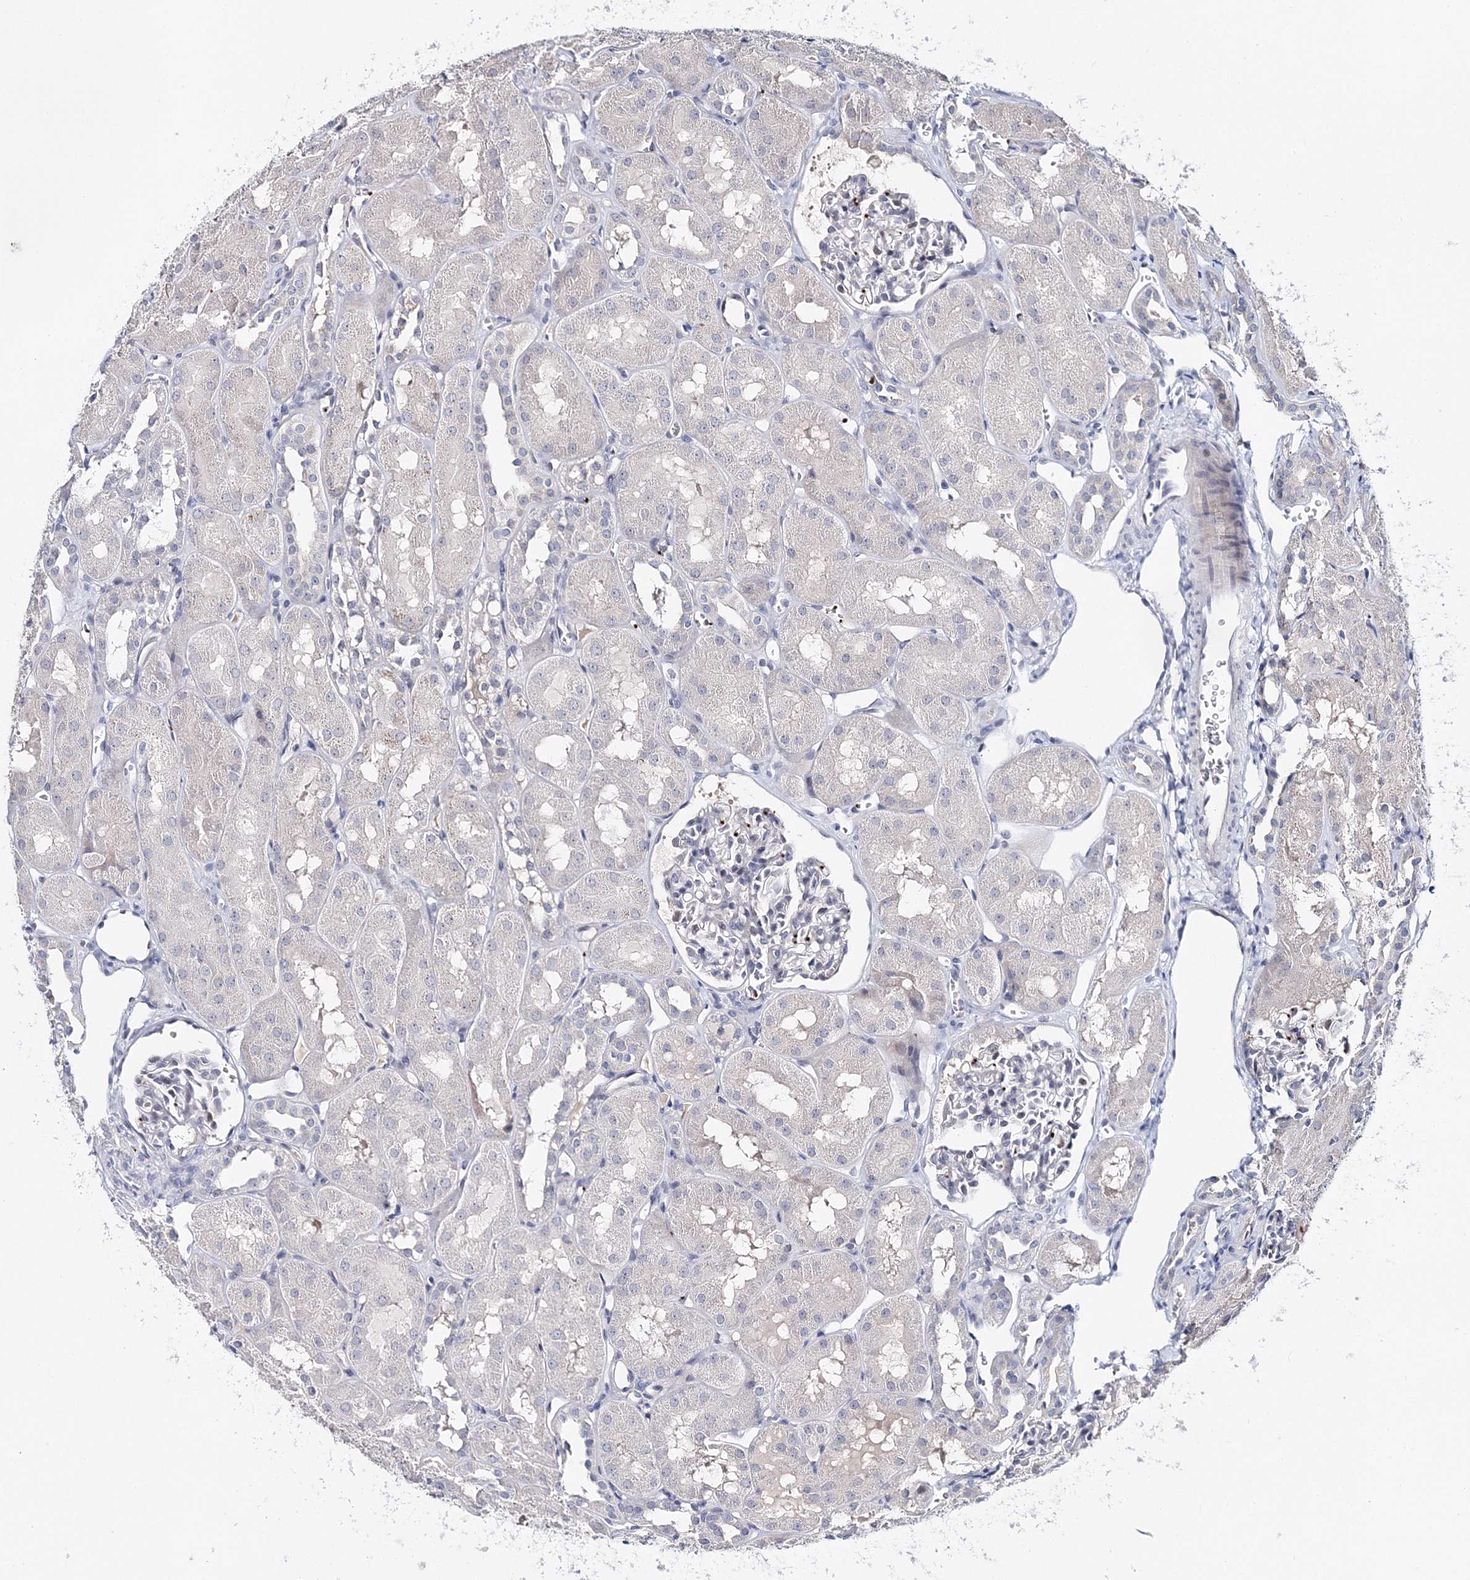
{"staining": {"intensity": "negative", "quantity": "none", "location": "none"}, "tissue": "kidney", "cell_type": "Cells in glomeruli", "image_type": "normal", "snomed": [{"axis": "morphology", "description": "Normal tissue, NOS"}, {"axis": "topography", "description": "Kidney"}, {"axis": "topography", "description": "Urinary bladder"}], "caption": "IHC histopathology image of normal human kidney stained for a protein (brown), which demonstrates no expression in cells in glomeruli.", "gene": "MYOZ2", "patient": {"sex": "male", "age": 16}}